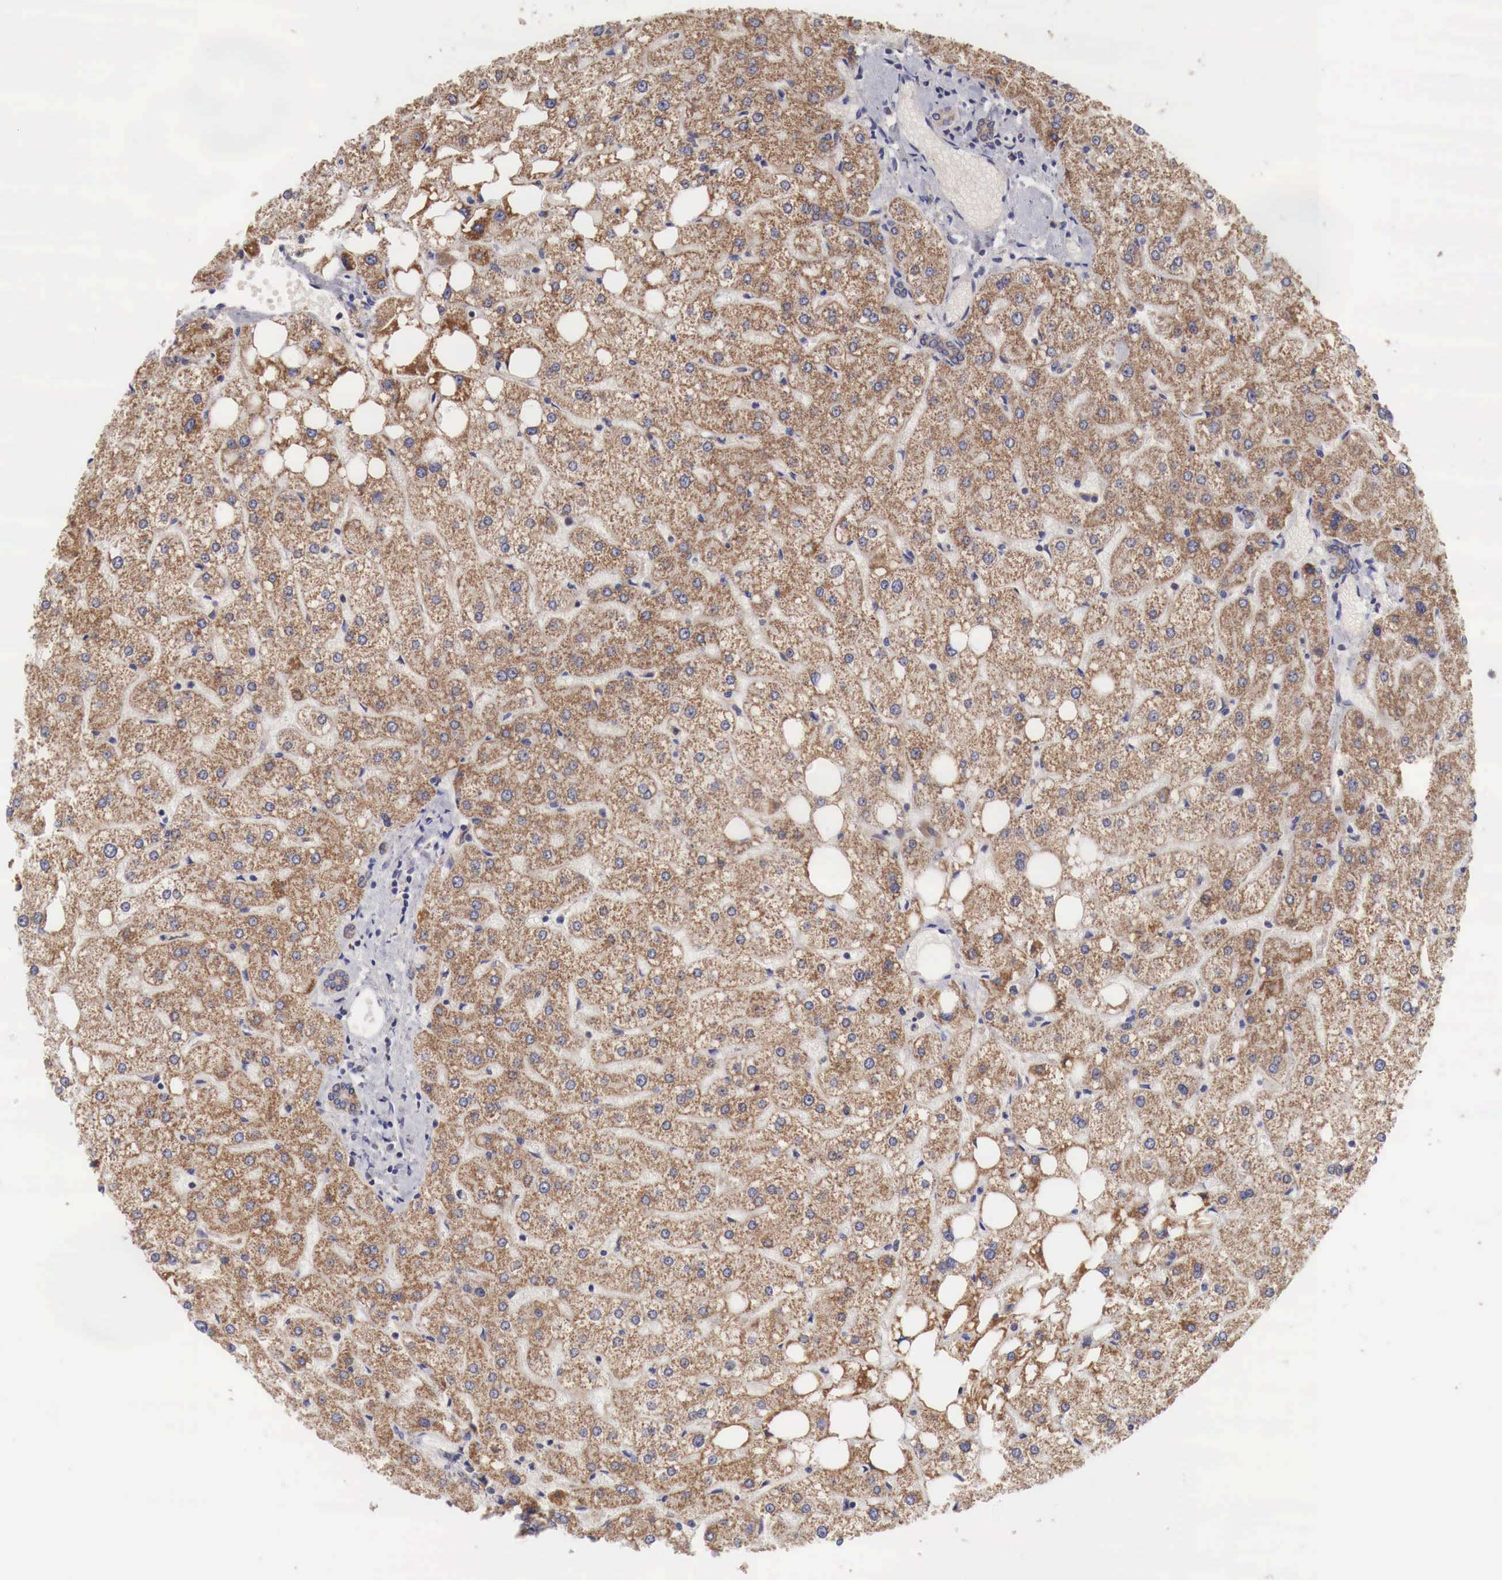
{"staining": {"intensity": "moderate", "quantity": "25%-75%", "location": "cytoplasmic/membranous"}, "tissue": "liver", "cell_type": "Cholangiocytes", "image_type": "normal", "snomed": [{"axis": "morphology", "description": "Normal tissue, NOS"}, {"axis": "topography", "description": "Liver"}], "caption": "A histopathology image showing moderate cytoplasmic/membranous positivity in about 25%-75% of cholangiocytes in benign liver, as visualized by brown immunohistochemical staining.", "gene": "XPNPEP3", "patient": {"sex": "male", "age": 35}}